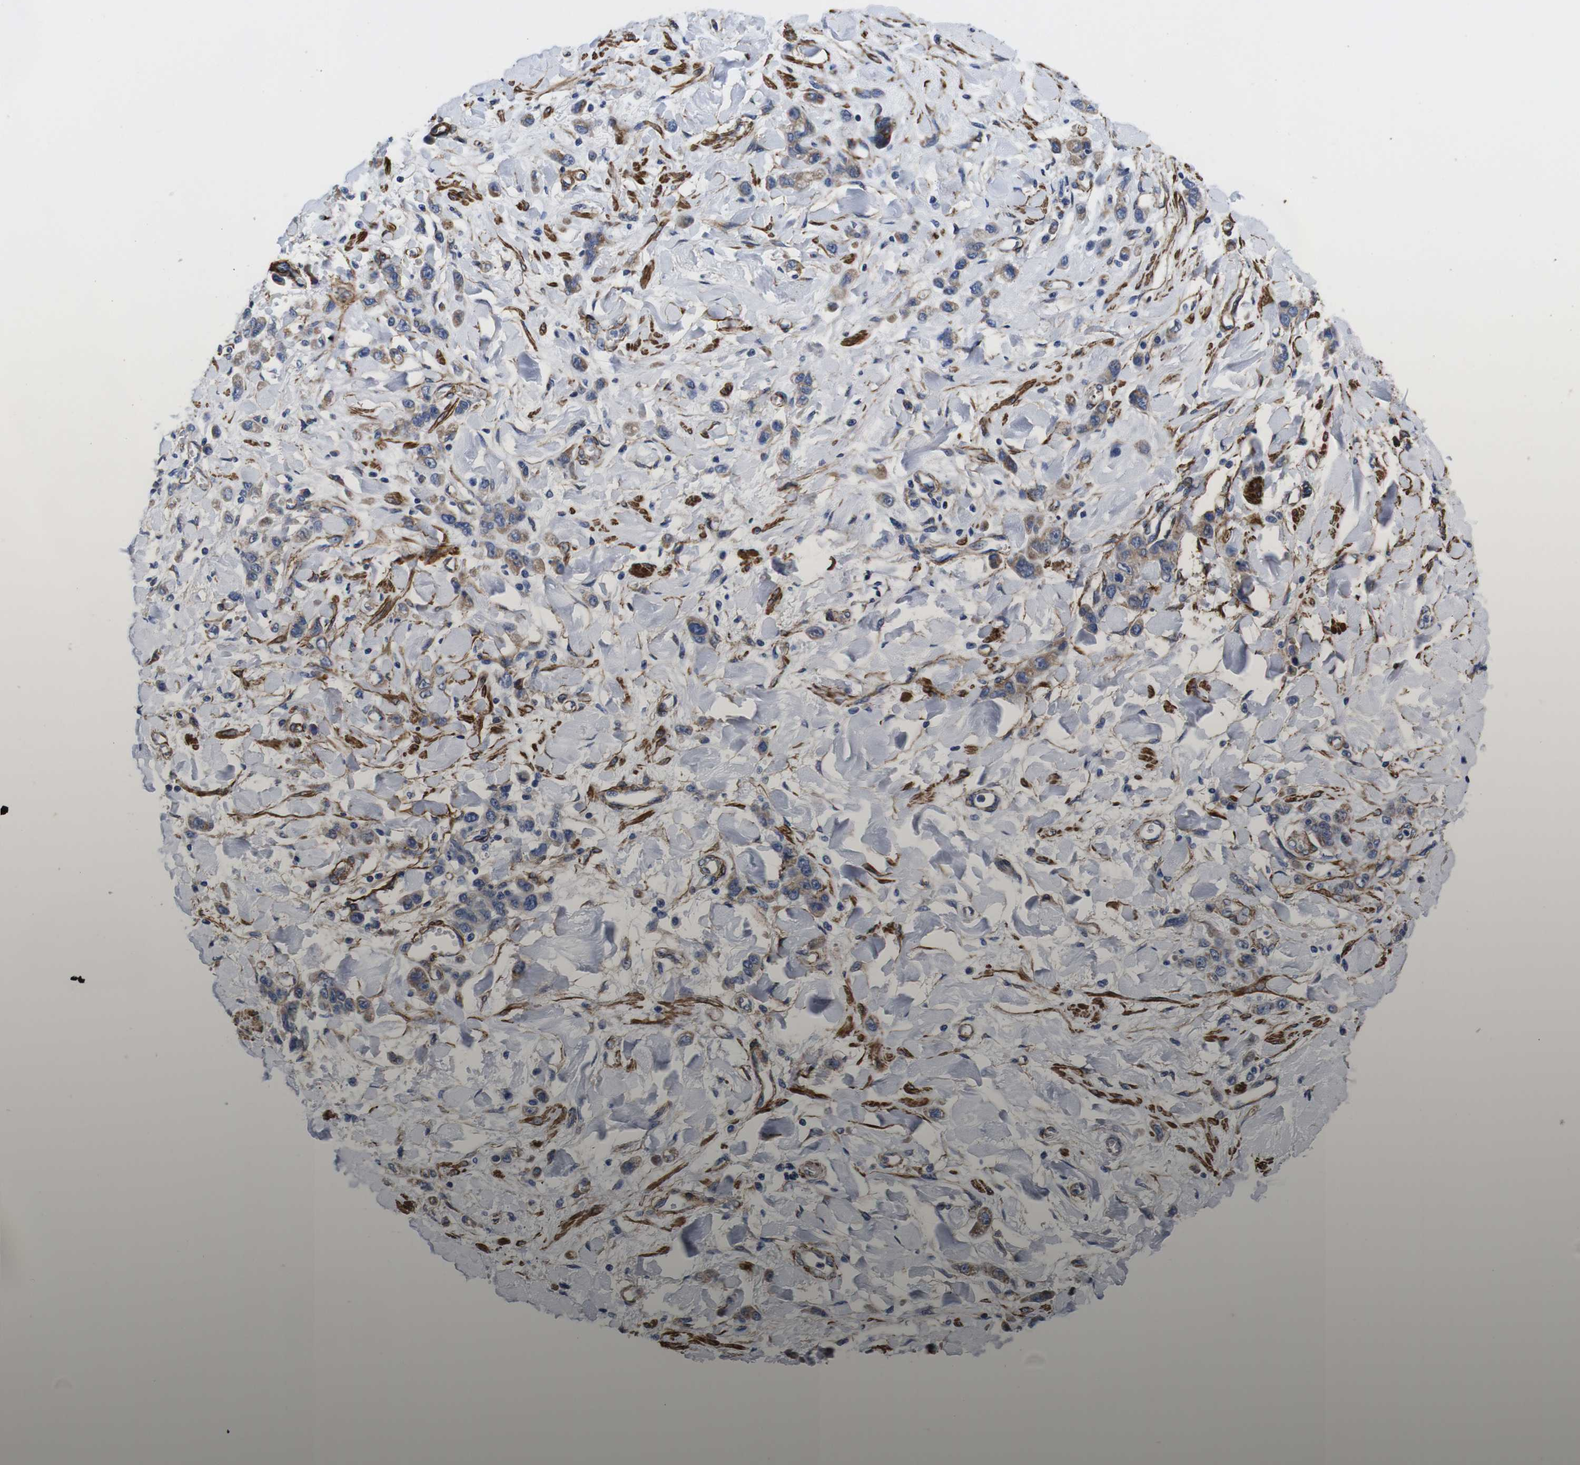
{"staining": {"intensity": "moderate", "quantity": ">75%", "location": "cytoplasmic/membranous"}, "tissue": "stomach cancer", "cell_type": "Tumor cells", "image_type": "cancer", "snomed": [{"axis": "morphology", "description": "Normal tissue, NOS"}, {"axis": "morphology", "description": "Adenocarcinoma, NOS"}, {"axis": "topography", "description": "Stomach"}], "caption": "A micrograph of human stomach cancer stained for a protein reveals moderate cytoplasmic/membranous brown staining in tumor cells.", "gene": "WNT10A", "patient": {"sex": "male", "age": 82}}